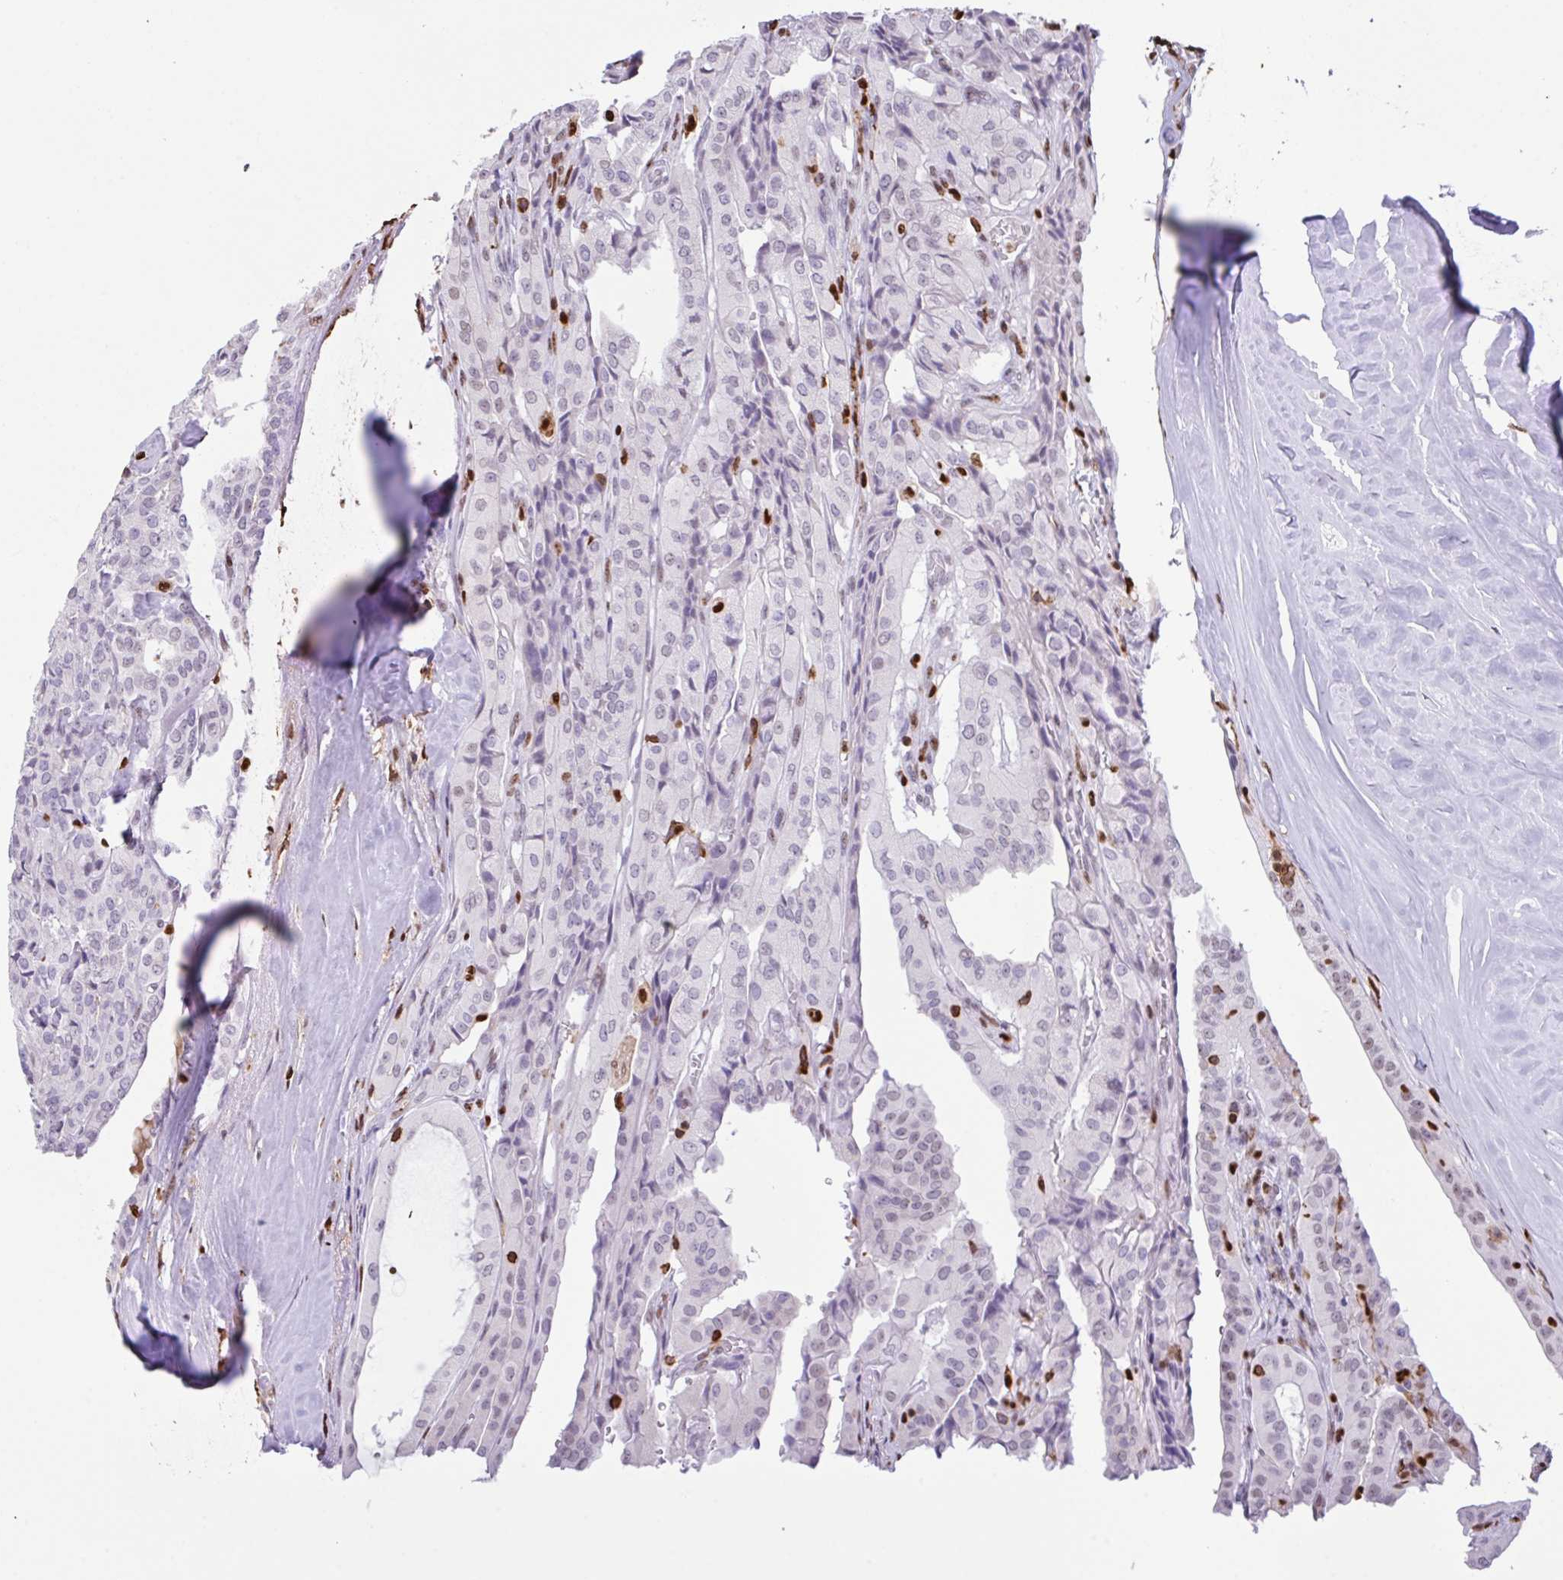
{"staining": {"intensity": "negative", "quantity": "none", "location": "none"}, "tissue": "thyroid cancer", "cell_type": "Tumor cells", "image_type": "cancer", "snomed": [{"axis": "morphology", "description": "Papillary adenocarcinoma, NOS"}, {"axis": "topography", "description": "Thyroid gland"}], "caption": "A high-resolution image shows immunohistochemistry (IHC) staining of thyroid cancer, which displays no significant expression in tumor cells. (DAB immunohistochemistry, high magnification).", "gene": "BTBD10", "patient": {"sex": "female", "age": 59}}